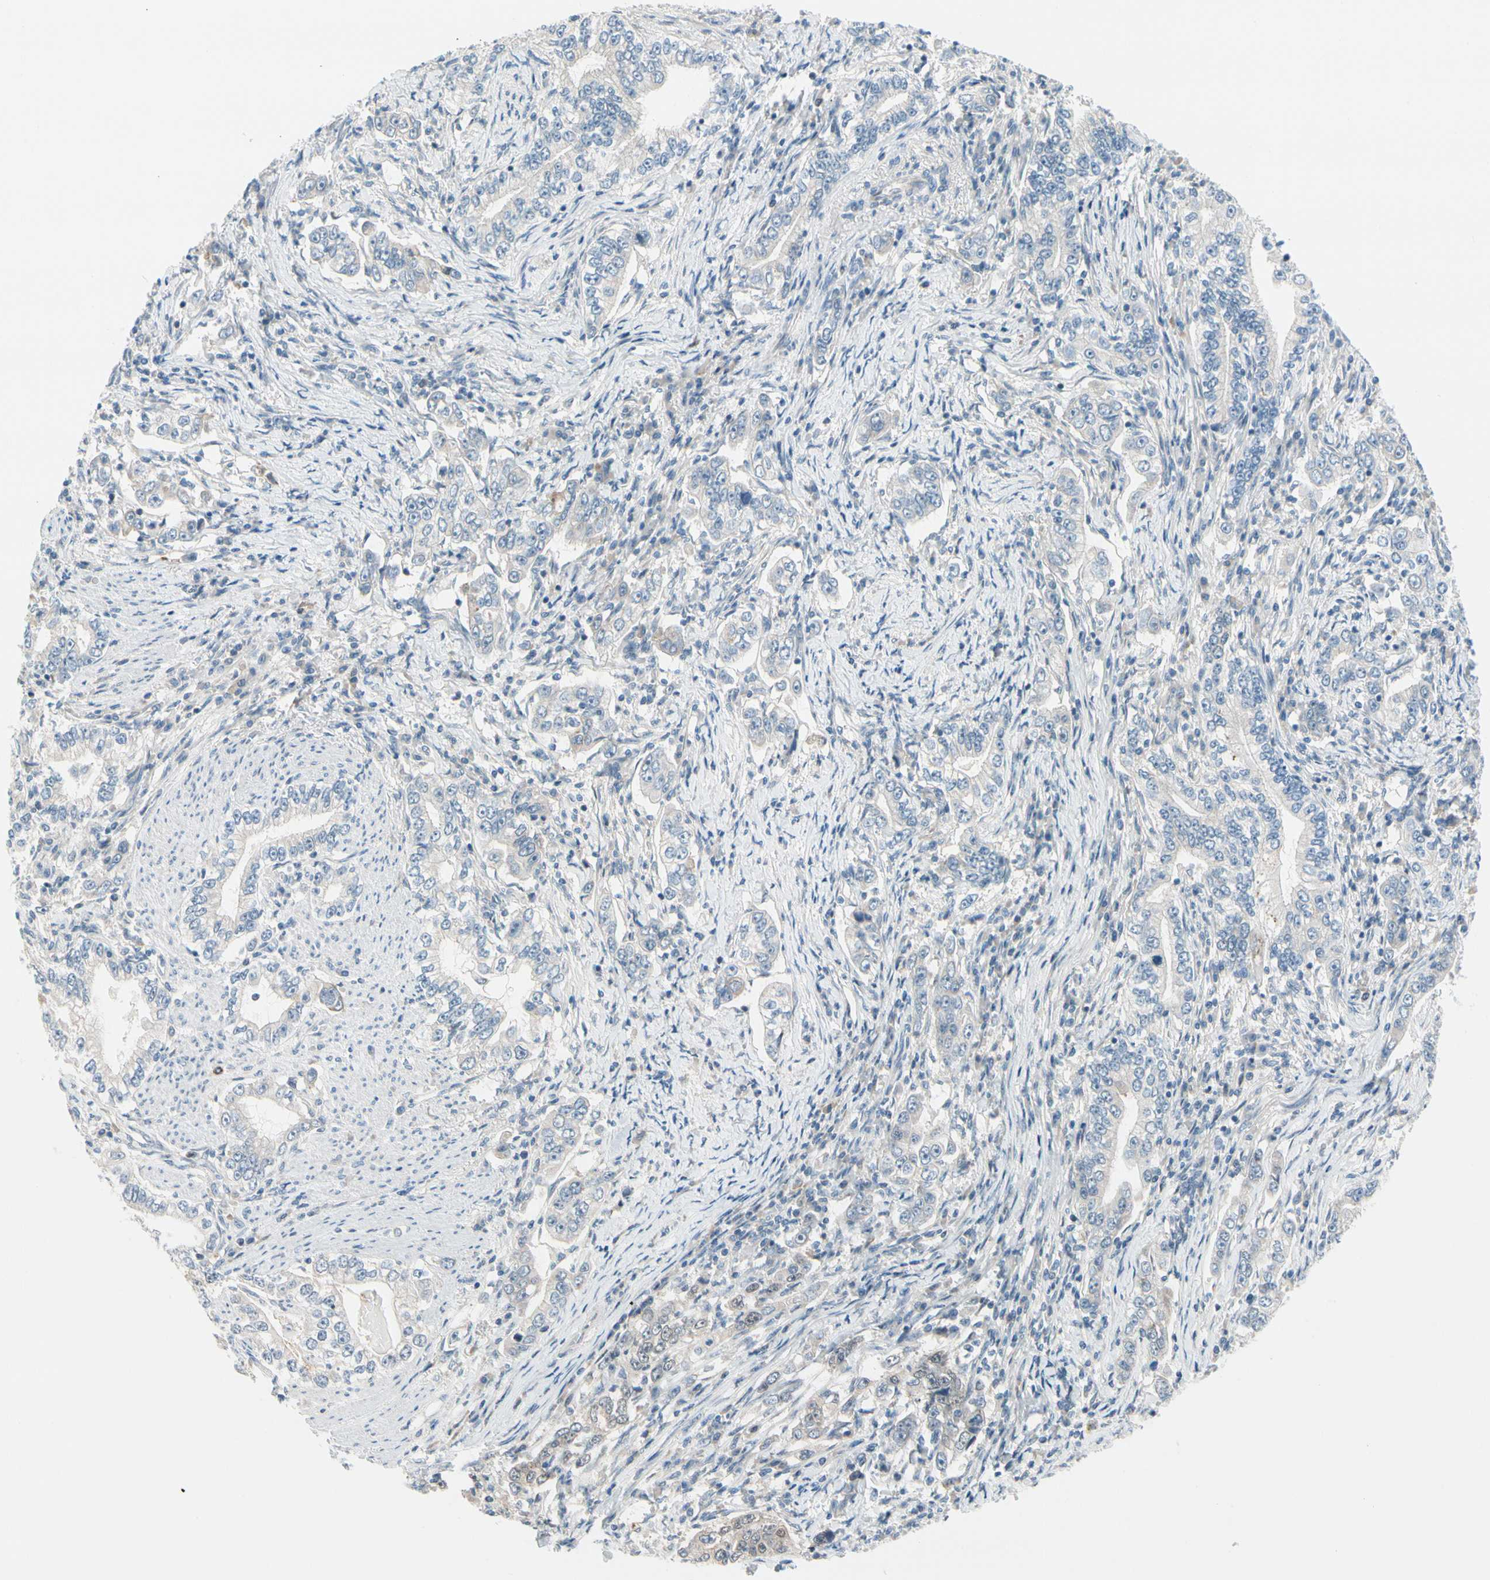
{"staining": {"intensity": "moderate", "quantity": "<25%", "location": "cytoplasmic/membranous"}, "tissue": "stomach cancer", "cell_type": "Tumor cells", "image_type": "cancer", "snomed": [{"axis": "morphology", "description": "Adenocarcinoma, NOS"}, {"axis": "topography", "description": "Stomach, lower"}], "caption": "A micrograph of human adenocarcinoma (stomach) stained for a protein exhibits moderate cytoplasmic/membranous brown staining in tumor cells.", "gene": "CFAP36", "patient": {"sex": "female", "age": 72}}